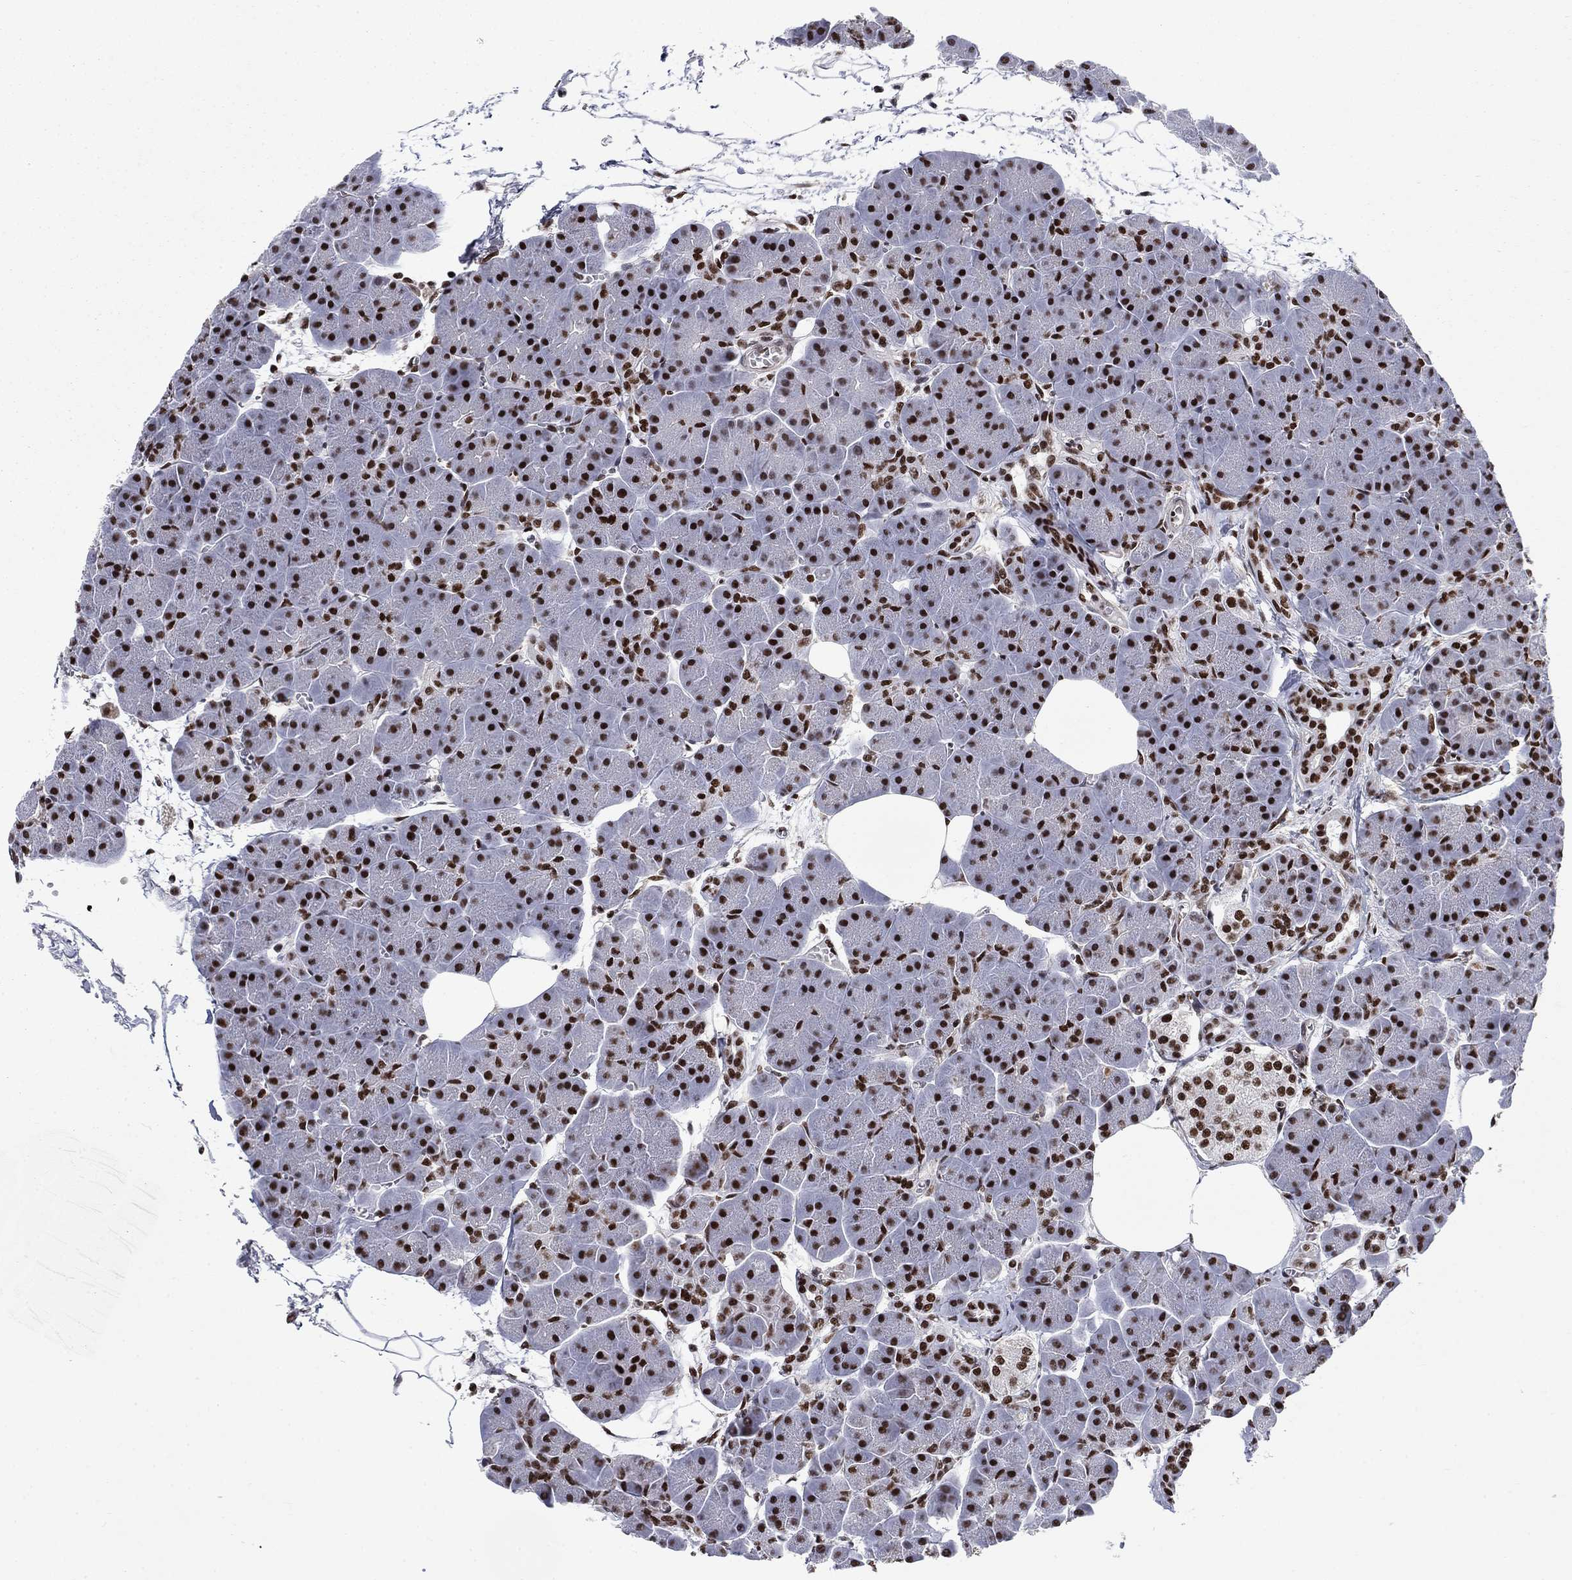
{"staining": {"intensity": "strong", "quantity": ">75%", "location": "nuclear"}, "tissue": "pancreas", "cell_type": "Exocrine glandular cells", "image_type": "normal", "snomed": [{"axis": "morphology", "description": "Normal tissue, NOS"}, {"axis": "topography", "description": "Adipose tissue"}, {"axis": "topography", "description": "Pancreas"}, {"axis": "topography", "description": "Peripheral nerve tissue"}], "caption": "Immunohistochemistry (IHC) of benign pancreas reveals high levels of strong nuclear staining in approximately >75% of exocrine glandular cells.", "gene": "RPRD1B", "patient": {"sex": "female", "age": 58}}